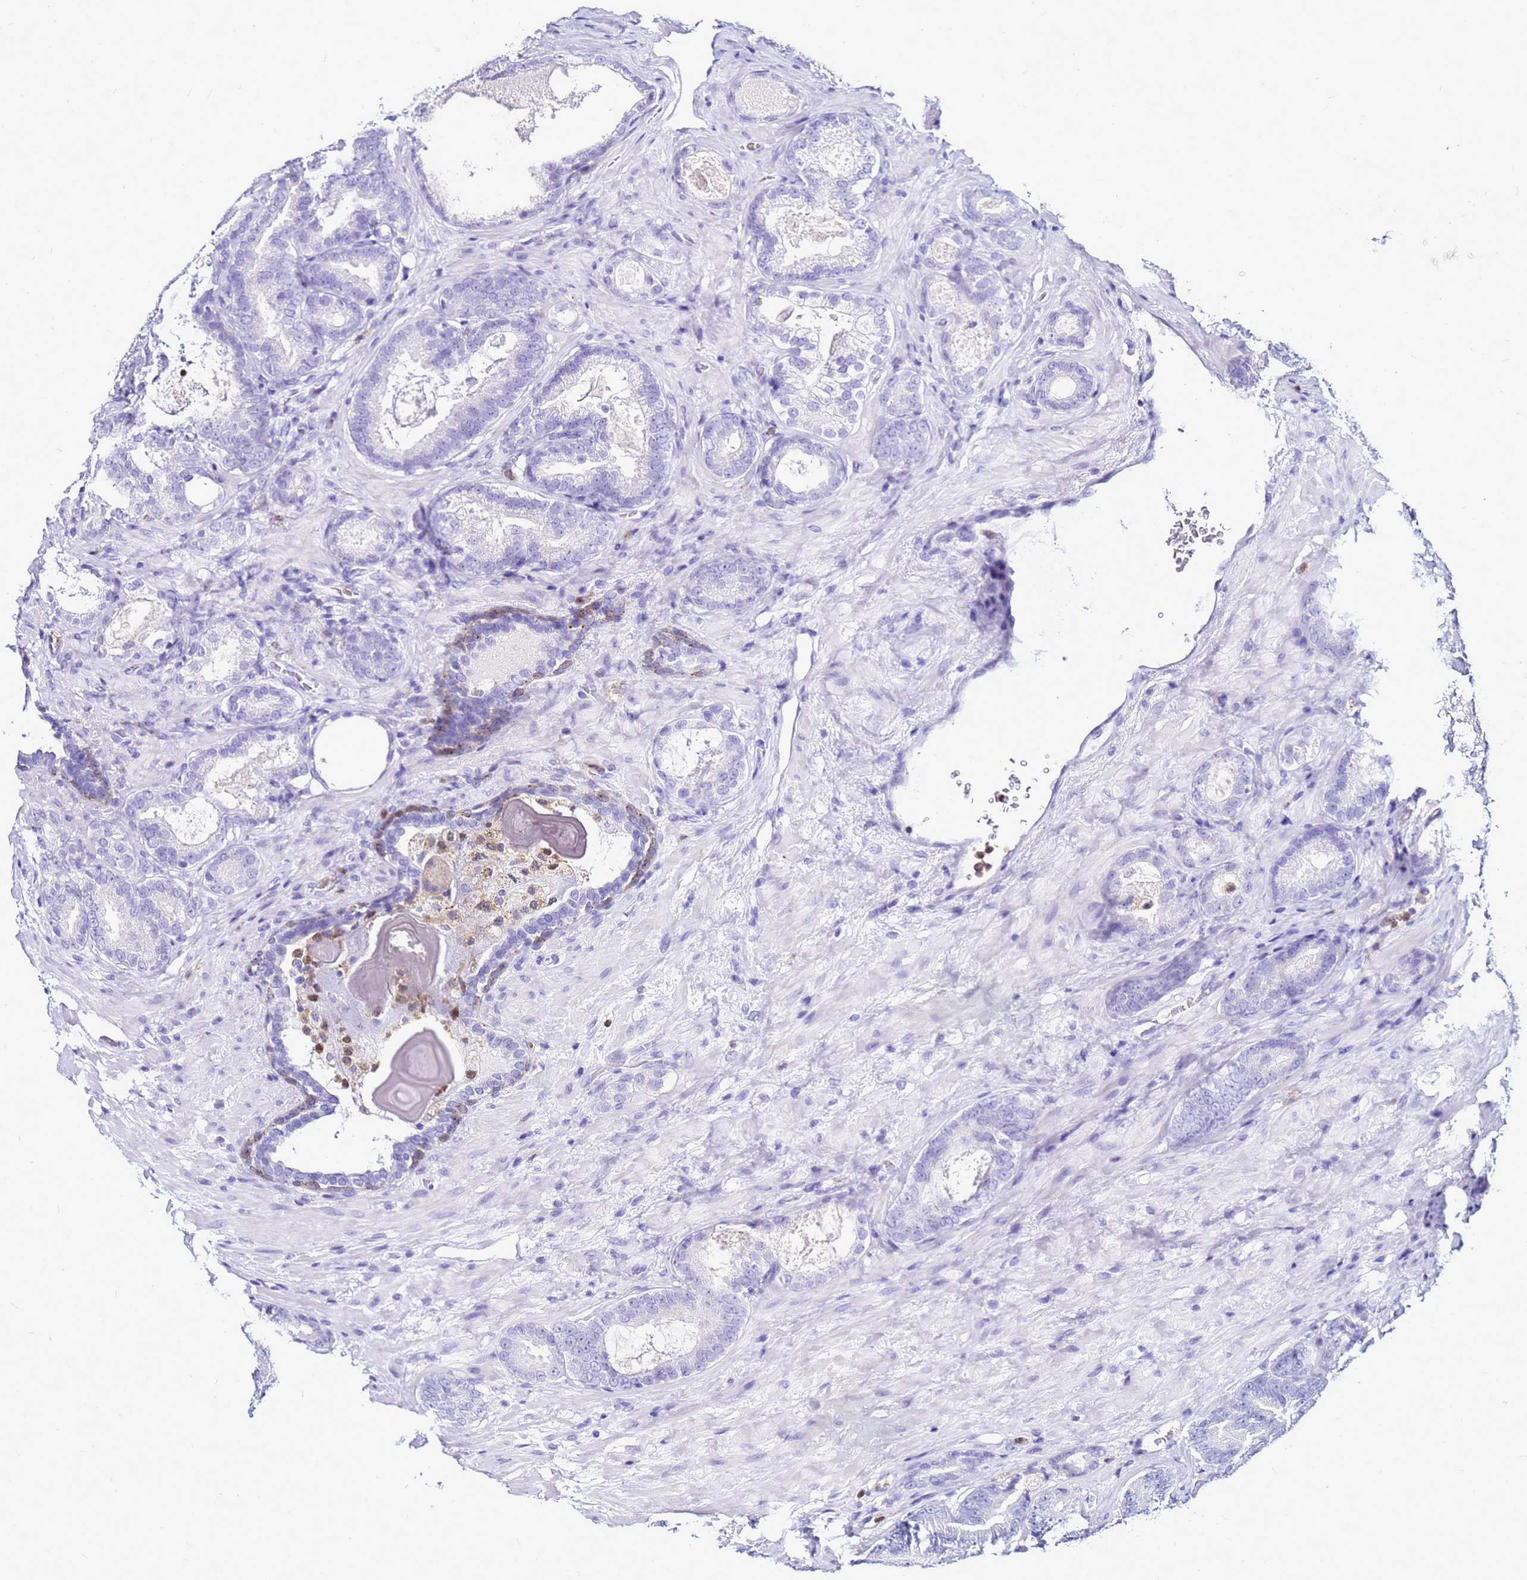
{"staining": {"intensity": "negative", "quantity": "none", "location": "none"}, "tissue": "prostate cancer", "cell_type": "Tumor cells", "image_type": "cancer", "snomed": [{"axis": "morphology", "description": "Adenocarcinoma, High grade"}, {"axis": "topography", "description": "Prostate"}], "caption": "Histopathology image shows no significant protein expression in tumor cells of prostate cancer. (Immunohistochemistry, brightfield microscopy, high magnification).", "gene": "CSTA", "patient": {"sex": "male", "age": 66}}